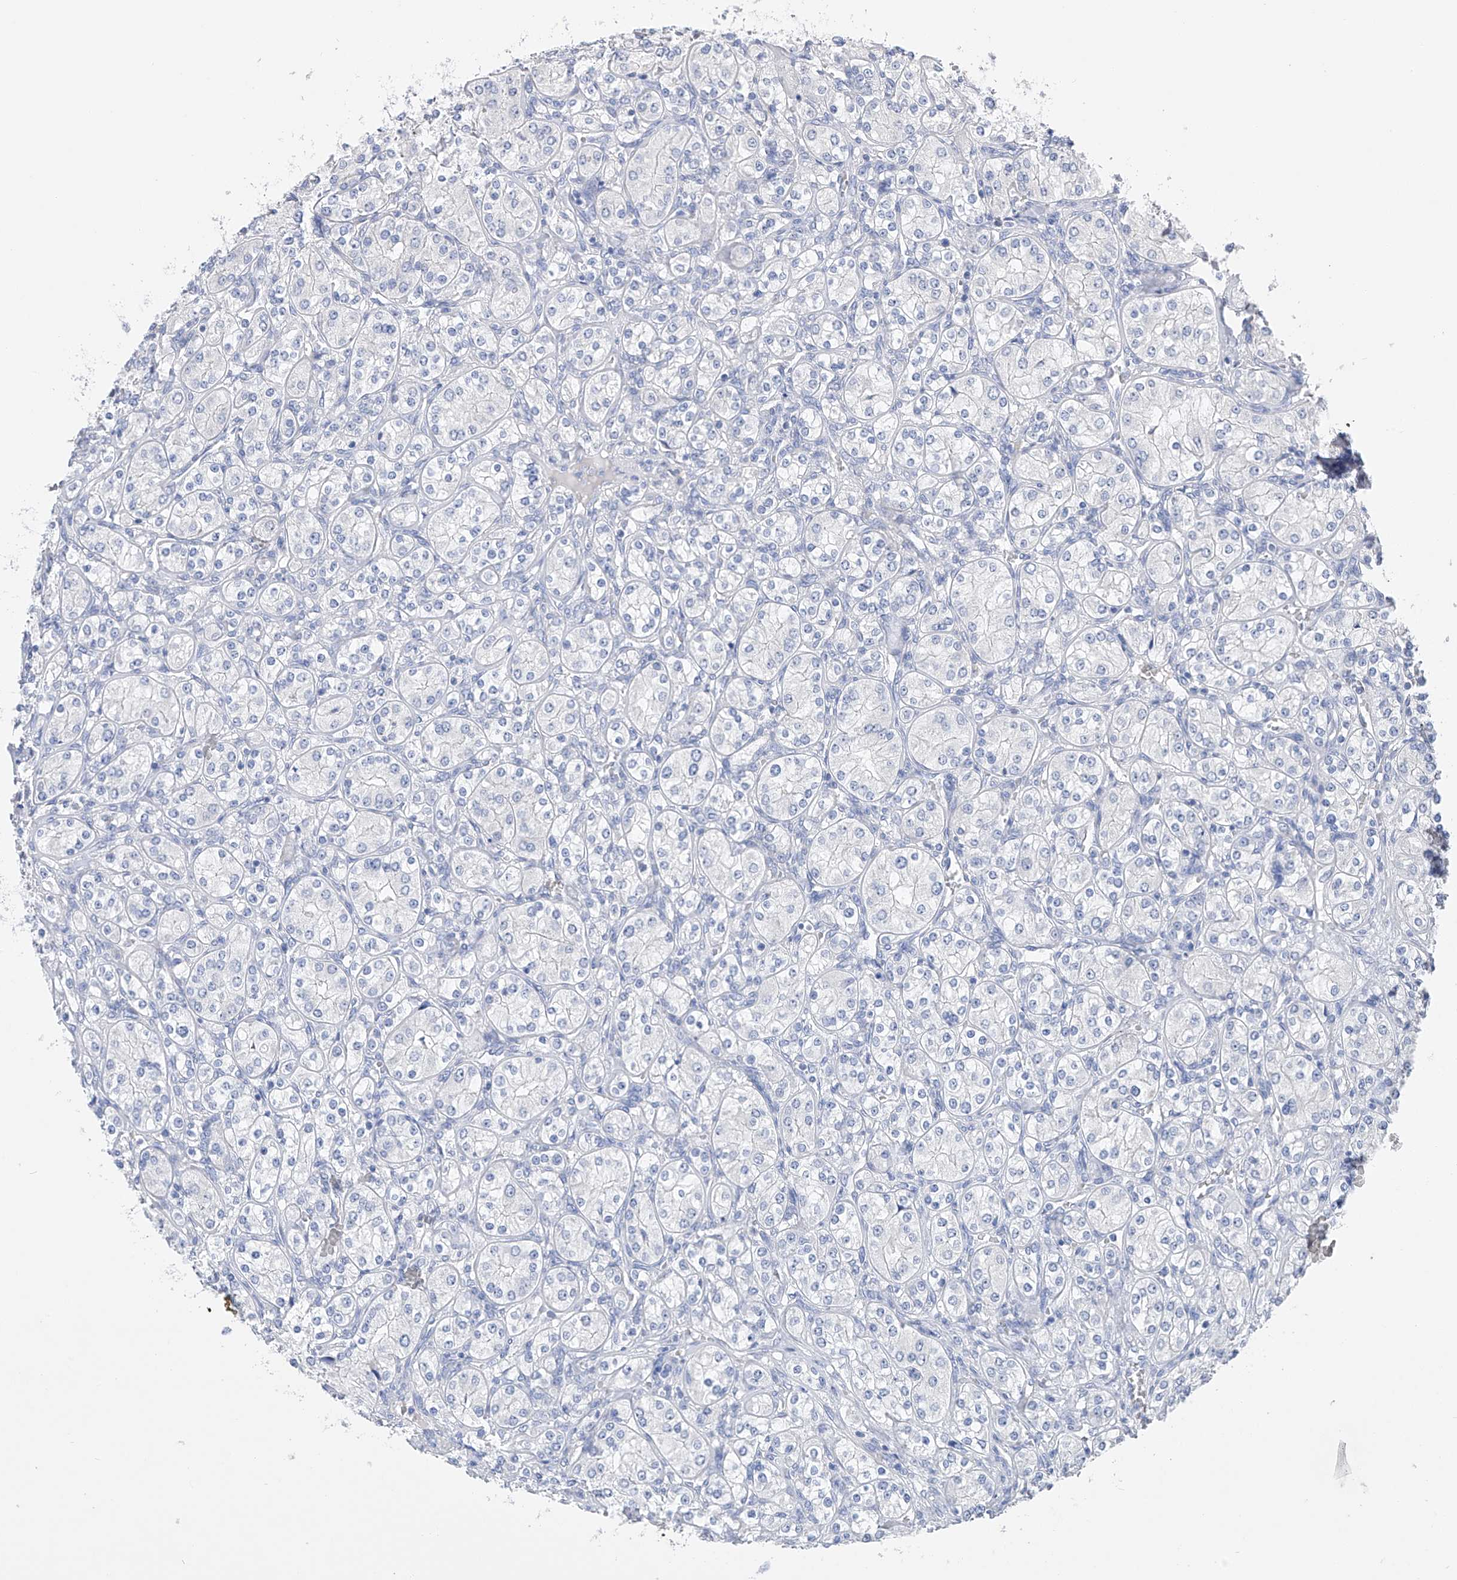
{"staining": {"intensity": "negative", "quantity": "none", "location": "none"}, "tissue": "renal cancer", "cell_type": "Tumor cells", "image_type": "cancer", "snomed": [{"axis": "morphology", "description": "Adenocarcinoma, NOS"}, {"axis": "topography", "description": "Kidney"}], "caption": "Histopathology image shows no protein staining in tumor cells of renal cancer (adenocarcinoma) tissue.", "gene": "ADRA1A", "patient": {"sex": "male", "age": 77}}